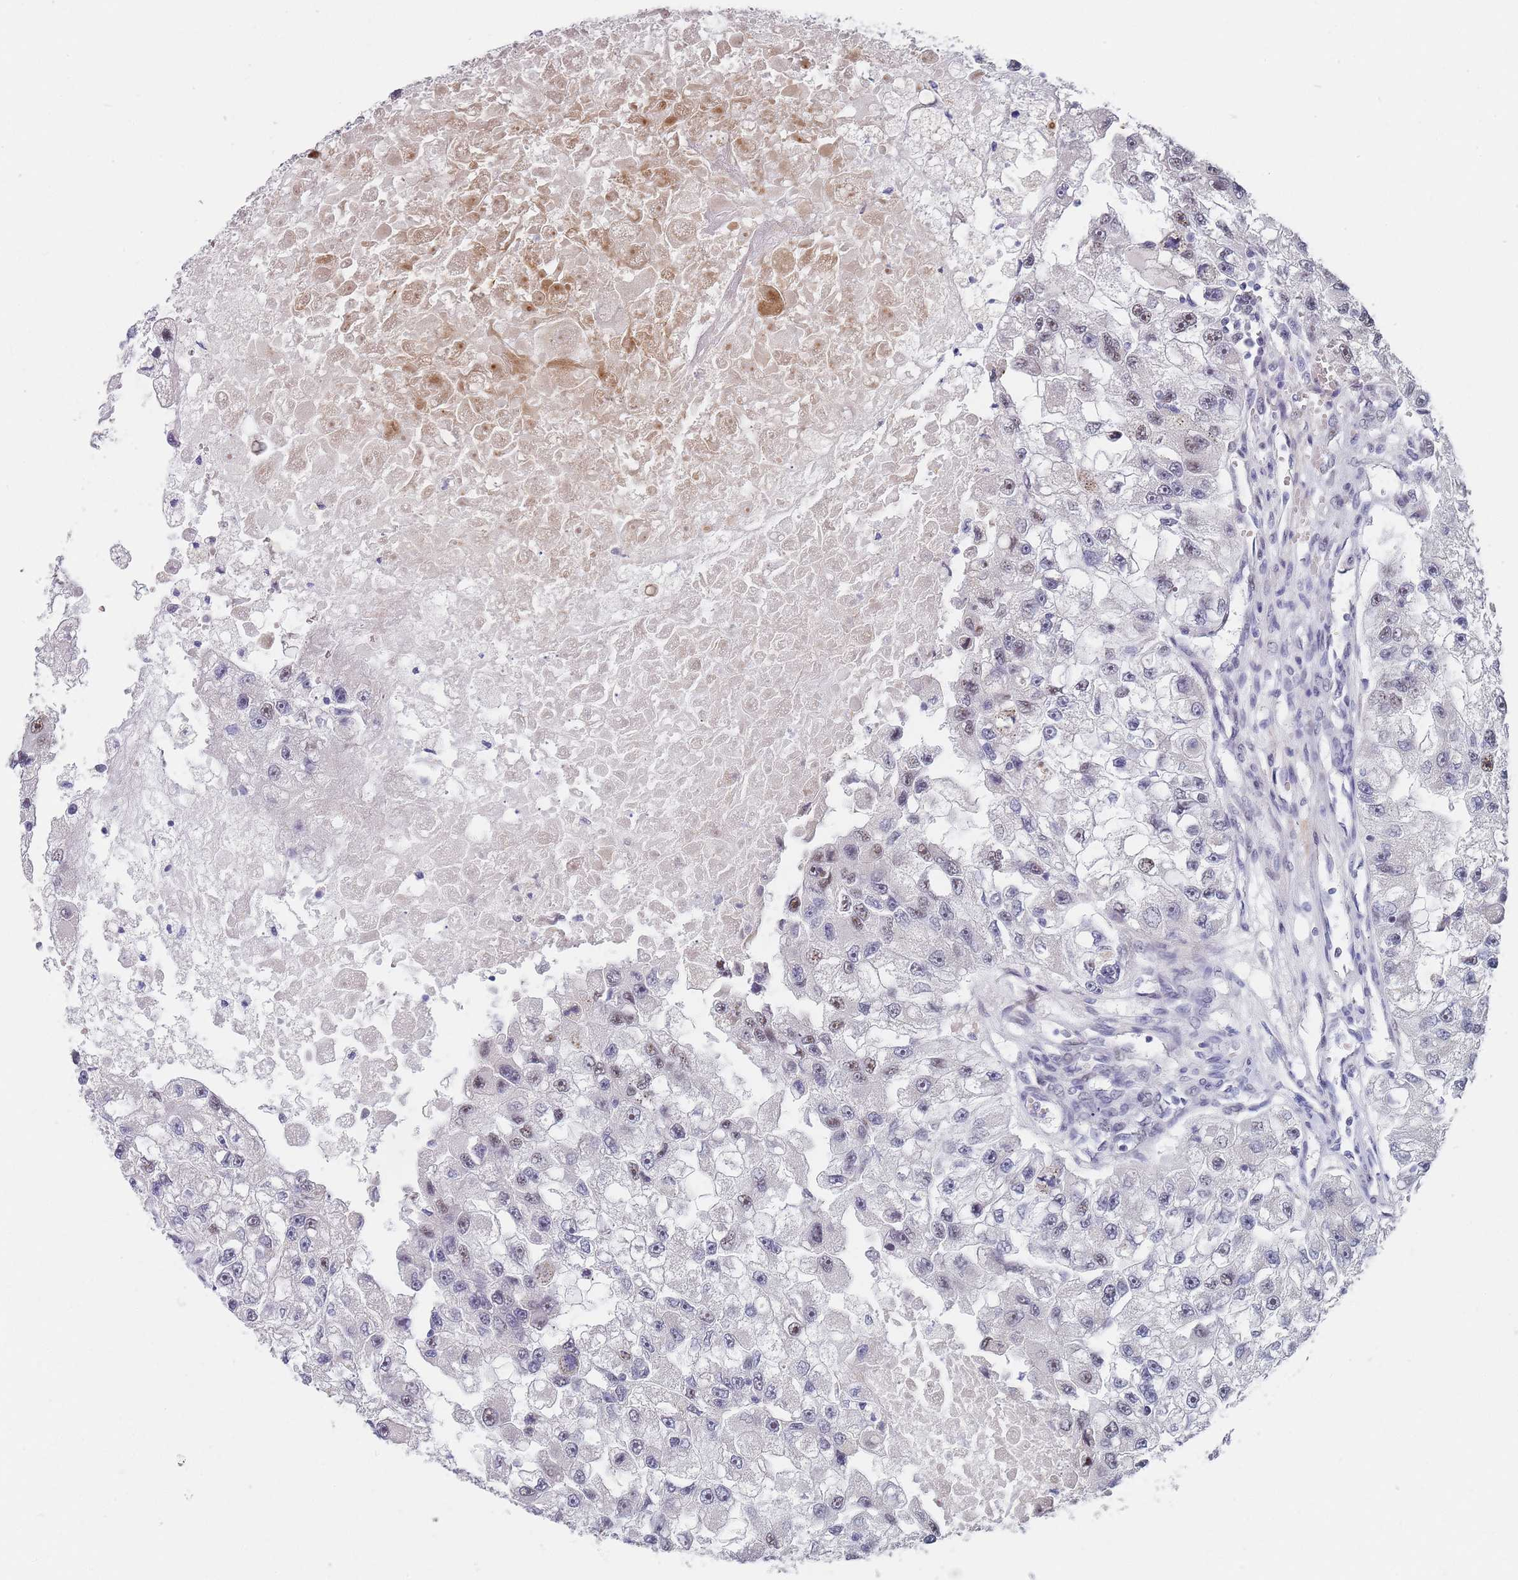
{"staining": {"intensity": "weak", "quantity": "25%-75%", "location": "nuclear"}, "tissue": "renal cancer", "cell_type": "Tumor cells", "image_type": "cancer", "snomed": [{"axis": "morphology", "description": "Adenocarcinoma, NOS"}, {"axis": "topography", "description": "Kidney"}], "caption": "Renal cancer (adenocarcinoma) stained with a brown dye displays weak nuclear positive positivity in approximately 25%-75% of tumor cells.", "gene": "PLCL2", "patient": {"sex": "male", "age": 63}}